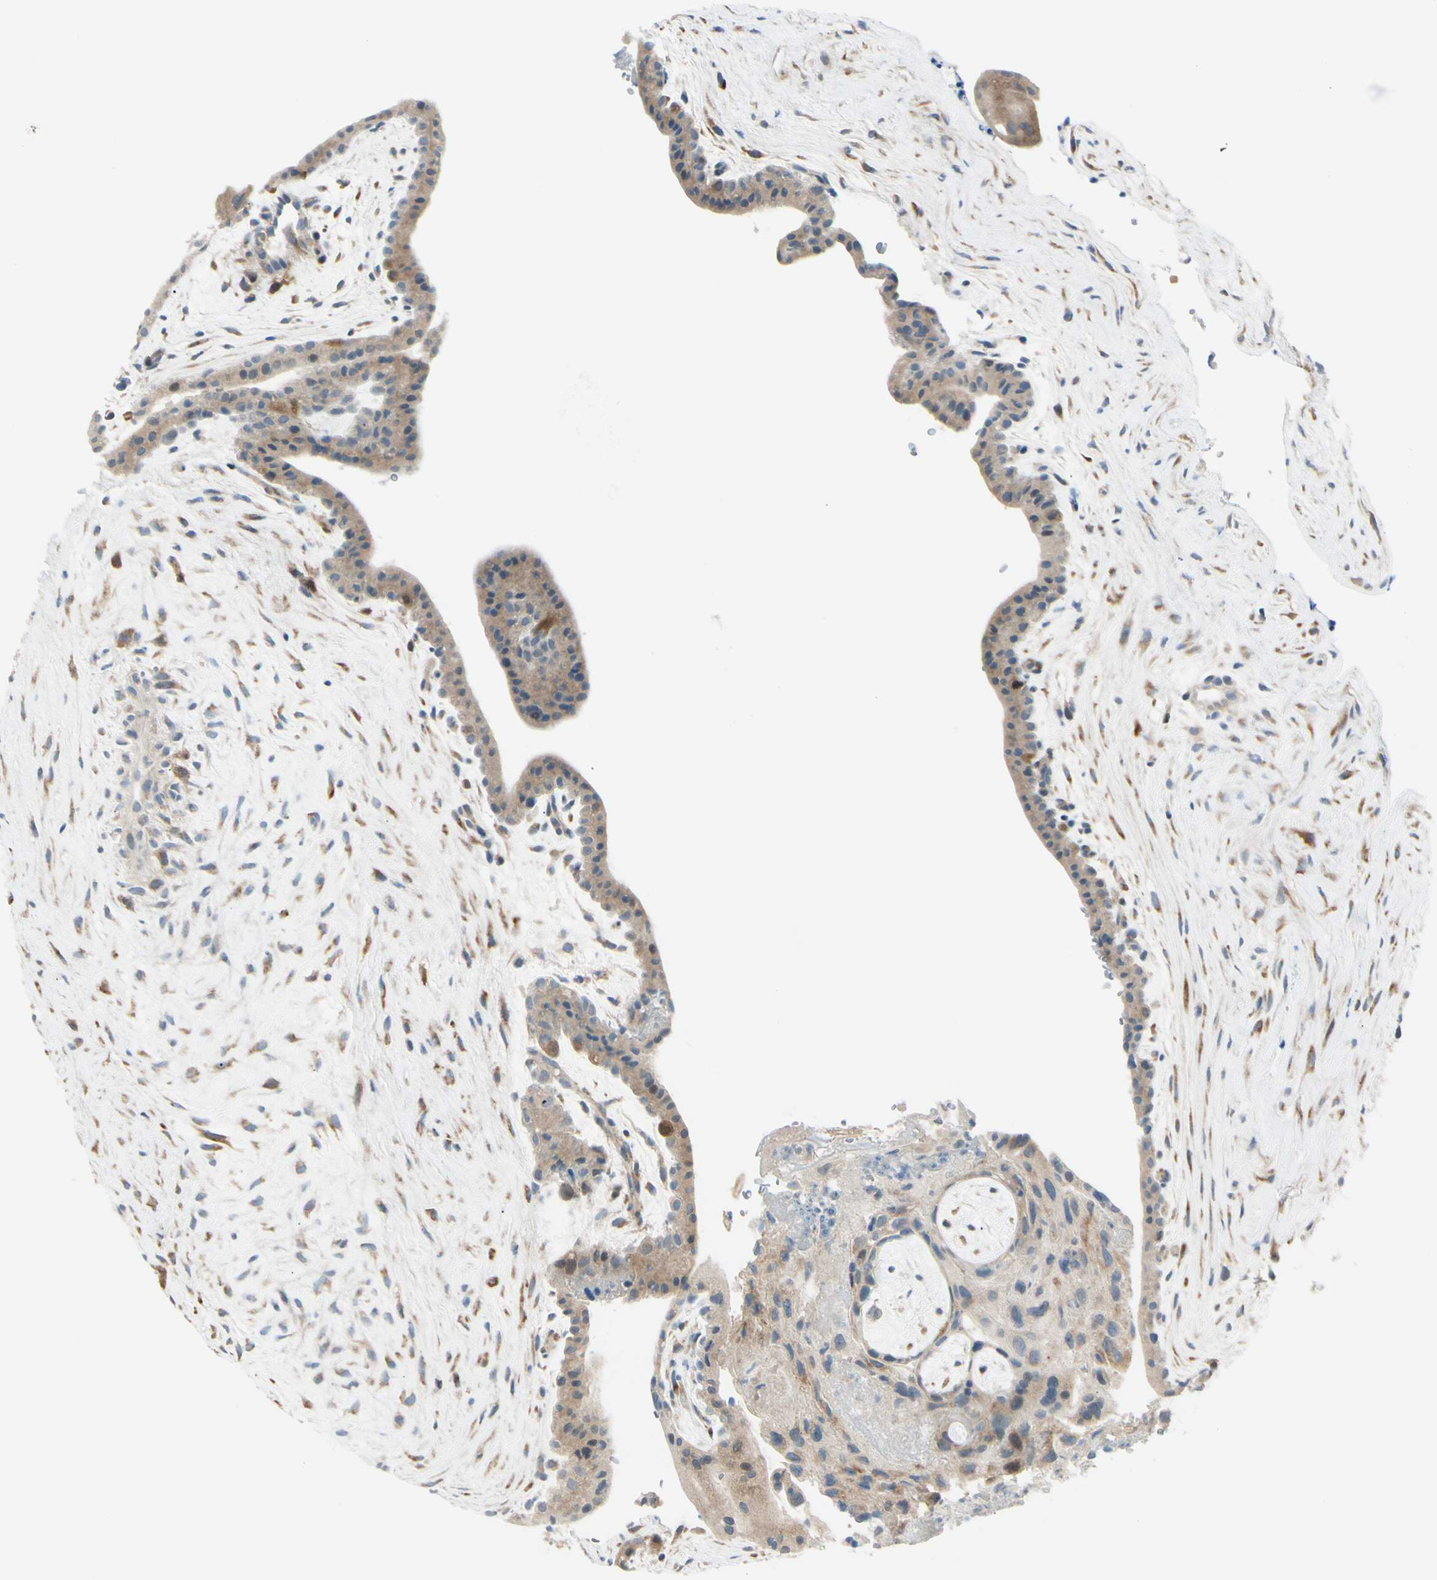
{"staining": {"intensity": "weak", "quantity": "25%-75%", "location": "cytoplasmic/membranous"}, "tissue": "placenta", "cell_type": "Decidual cells", "image_type": "normal", "snomed": [{"axis": "morphology", "description": "Normal tissue, NOS"}, {"axis": "topography", "description": "Placenta"}], "caption": "Protein analysis of benign placenta shows weak cytoplasmic/membranous positivity in about 25%-75% of decidual cells. Using DAB (3,3'-diaminobenzidine) (brown) and hematoxylin (blue) stains, captured at high magnification using brightfield microscopy.", "gene": "PTTG1", "patient": {"sex": "female", "age": 35}}